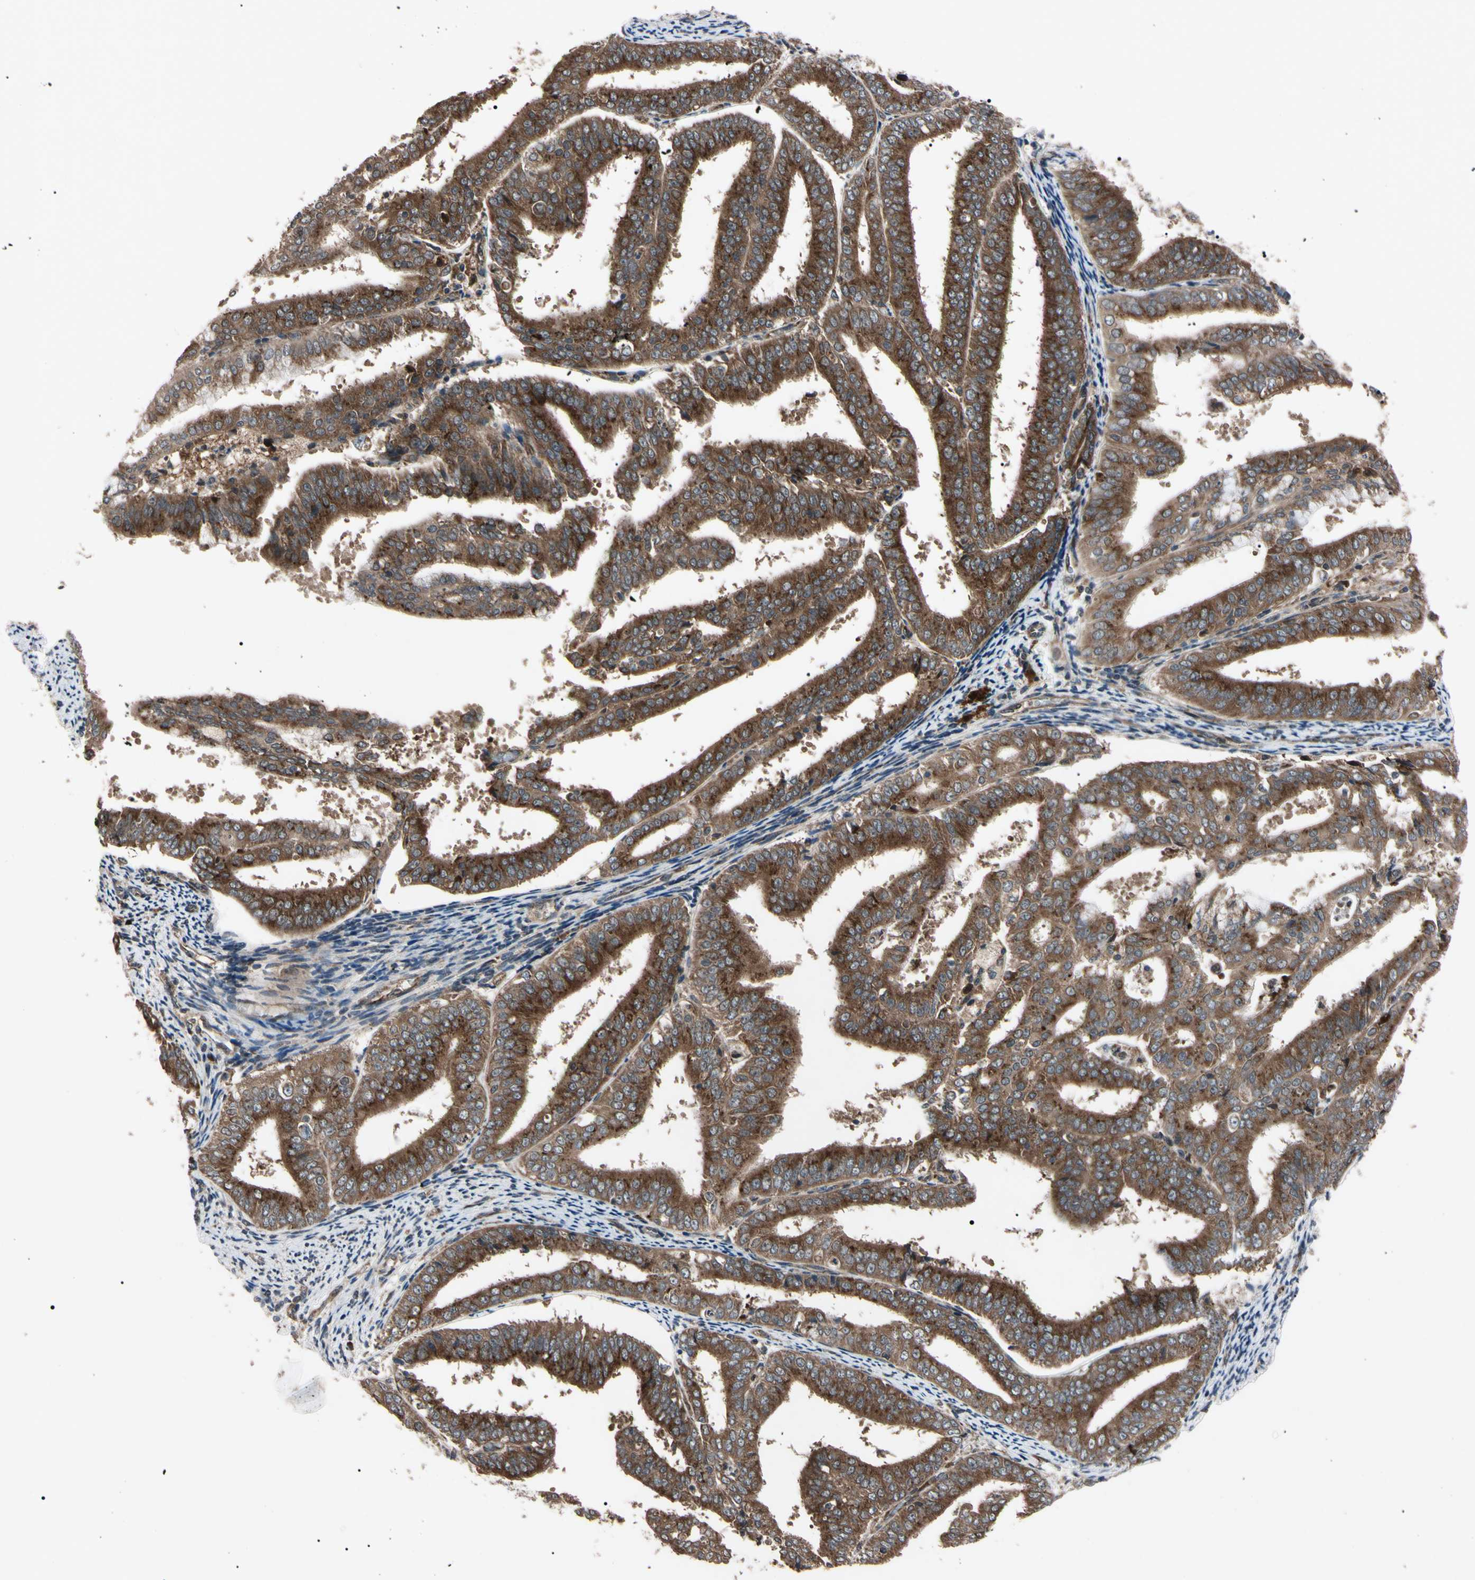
{"staining": {"intensity": "strong", "quantity": ">75%", "location": "cytoplasmic/membranous"}, "tissue": "endometrial cancer", "cell_type": "Tumor cells", "image_type": "cancer", "snomed": [{"axis": "morphology", "description": "Adenocarcinoma, NOS"}, {"axis": "topography", "description": "Endometrium"}], "caption": "Immunohistochemical staining of endometrial cancer (adenocarcinoma) displays high levels of strong cytoplasmic/membranous staining in about >75% of tumor cells.", "gene": "GUCY1B1", "patient": {"sex": "female", "age": 63}}